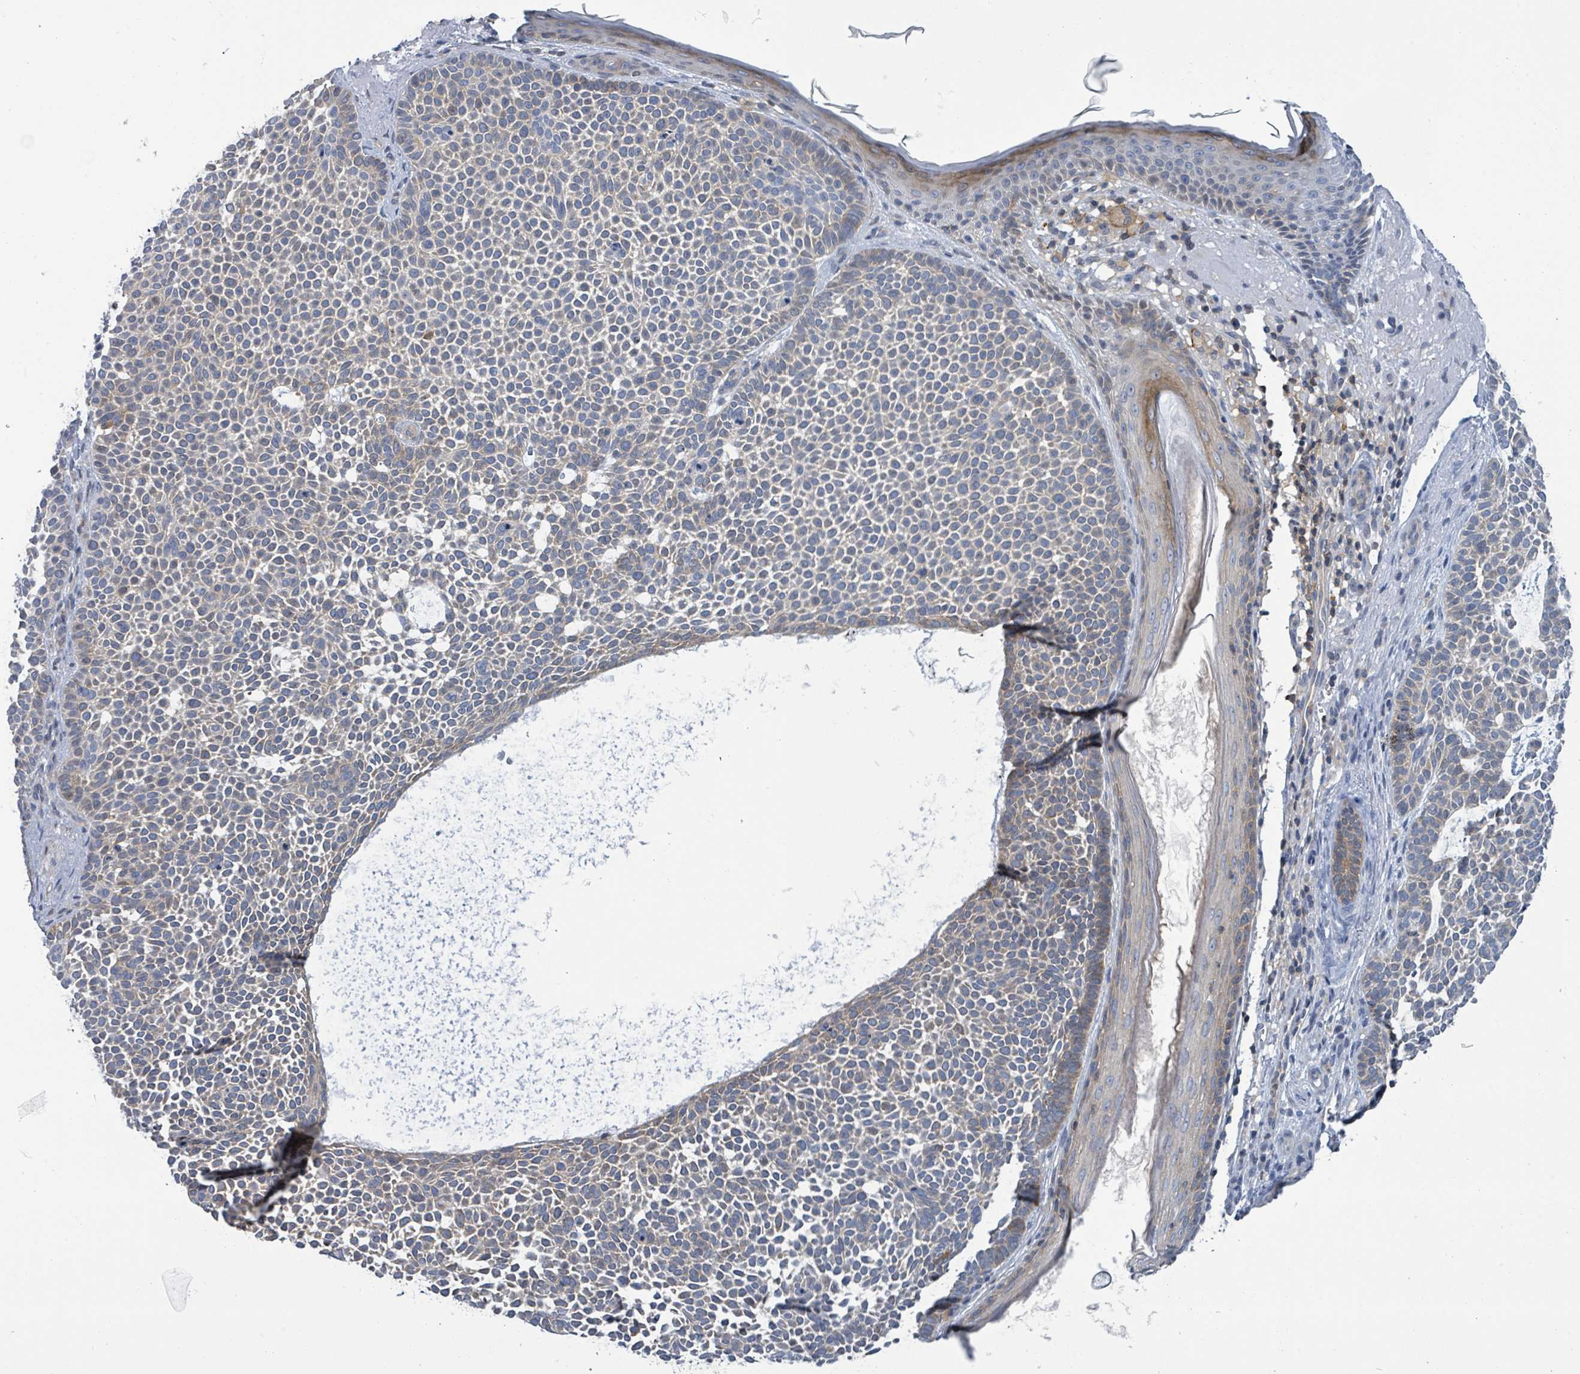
{"staining": {"intensity": "weak", "quantity": "<25%", "location": "cytoplasmic/membranous"}, "tissue": "skin cancer", "cell_type": "Tumor cells", "image_type": "cancer", "snomed": [{"axis": "morphology", "description": "Basal cell carcinoma"}, {"axis": "topography", "description": "Skin"}], "caption": "DAB immunohistochemical staining of skin basal cell carcinoma exhibits no significant expression in tumor cells. The staining was performed using DAB (3,3'-diaminobenzidine) to visualize the protein expression in brown, while the nuclei were stained in blue with hematoxylin (Magnification: 20x).", "gene": "DGKZ", "patient": {"sex": "female", "age": 77}}